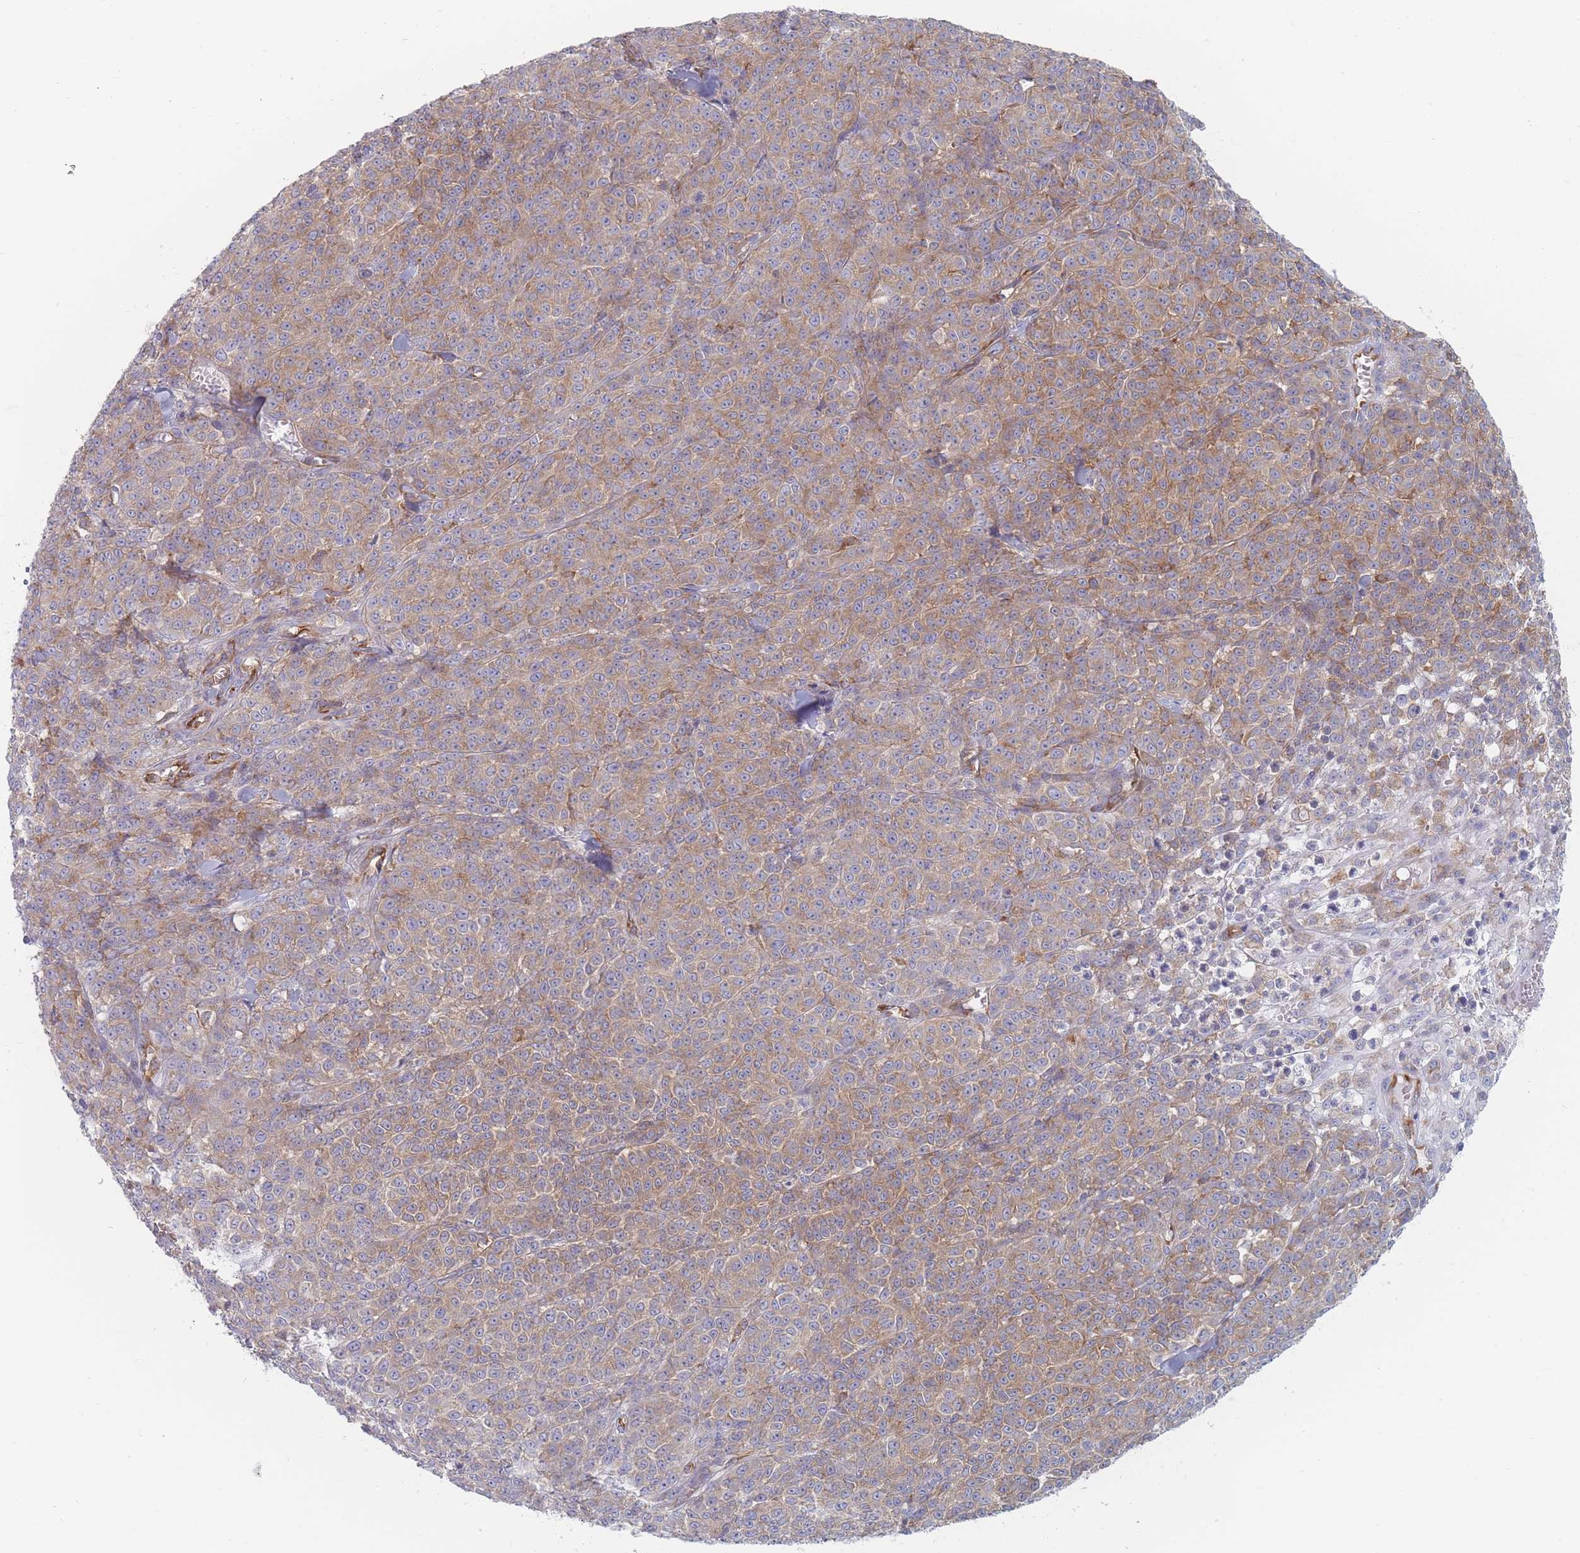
{"staining": {"intensity": "moderate", "quantity": "25%-75%", "location": "cytoplasmic/membranous"}, "tissue": "melanoma", "cell_type": "Tumor cells", "image_type": "cancer", "snomed": [{"axis": "morphology", "description": "Normal tissue, NOS"}, {"axis": "morphology", "description": "Malignant melanoma, NOS"}, {"axis": "topography", "description": "Skin"}], "caption": "Malignant melanoma tissue displays moderate cytoplasmic/membranous positivity in approximately 25%-75% of tumor cells", "gene": "MAP1S", "patient": {"sex": "female", "age": 34}}